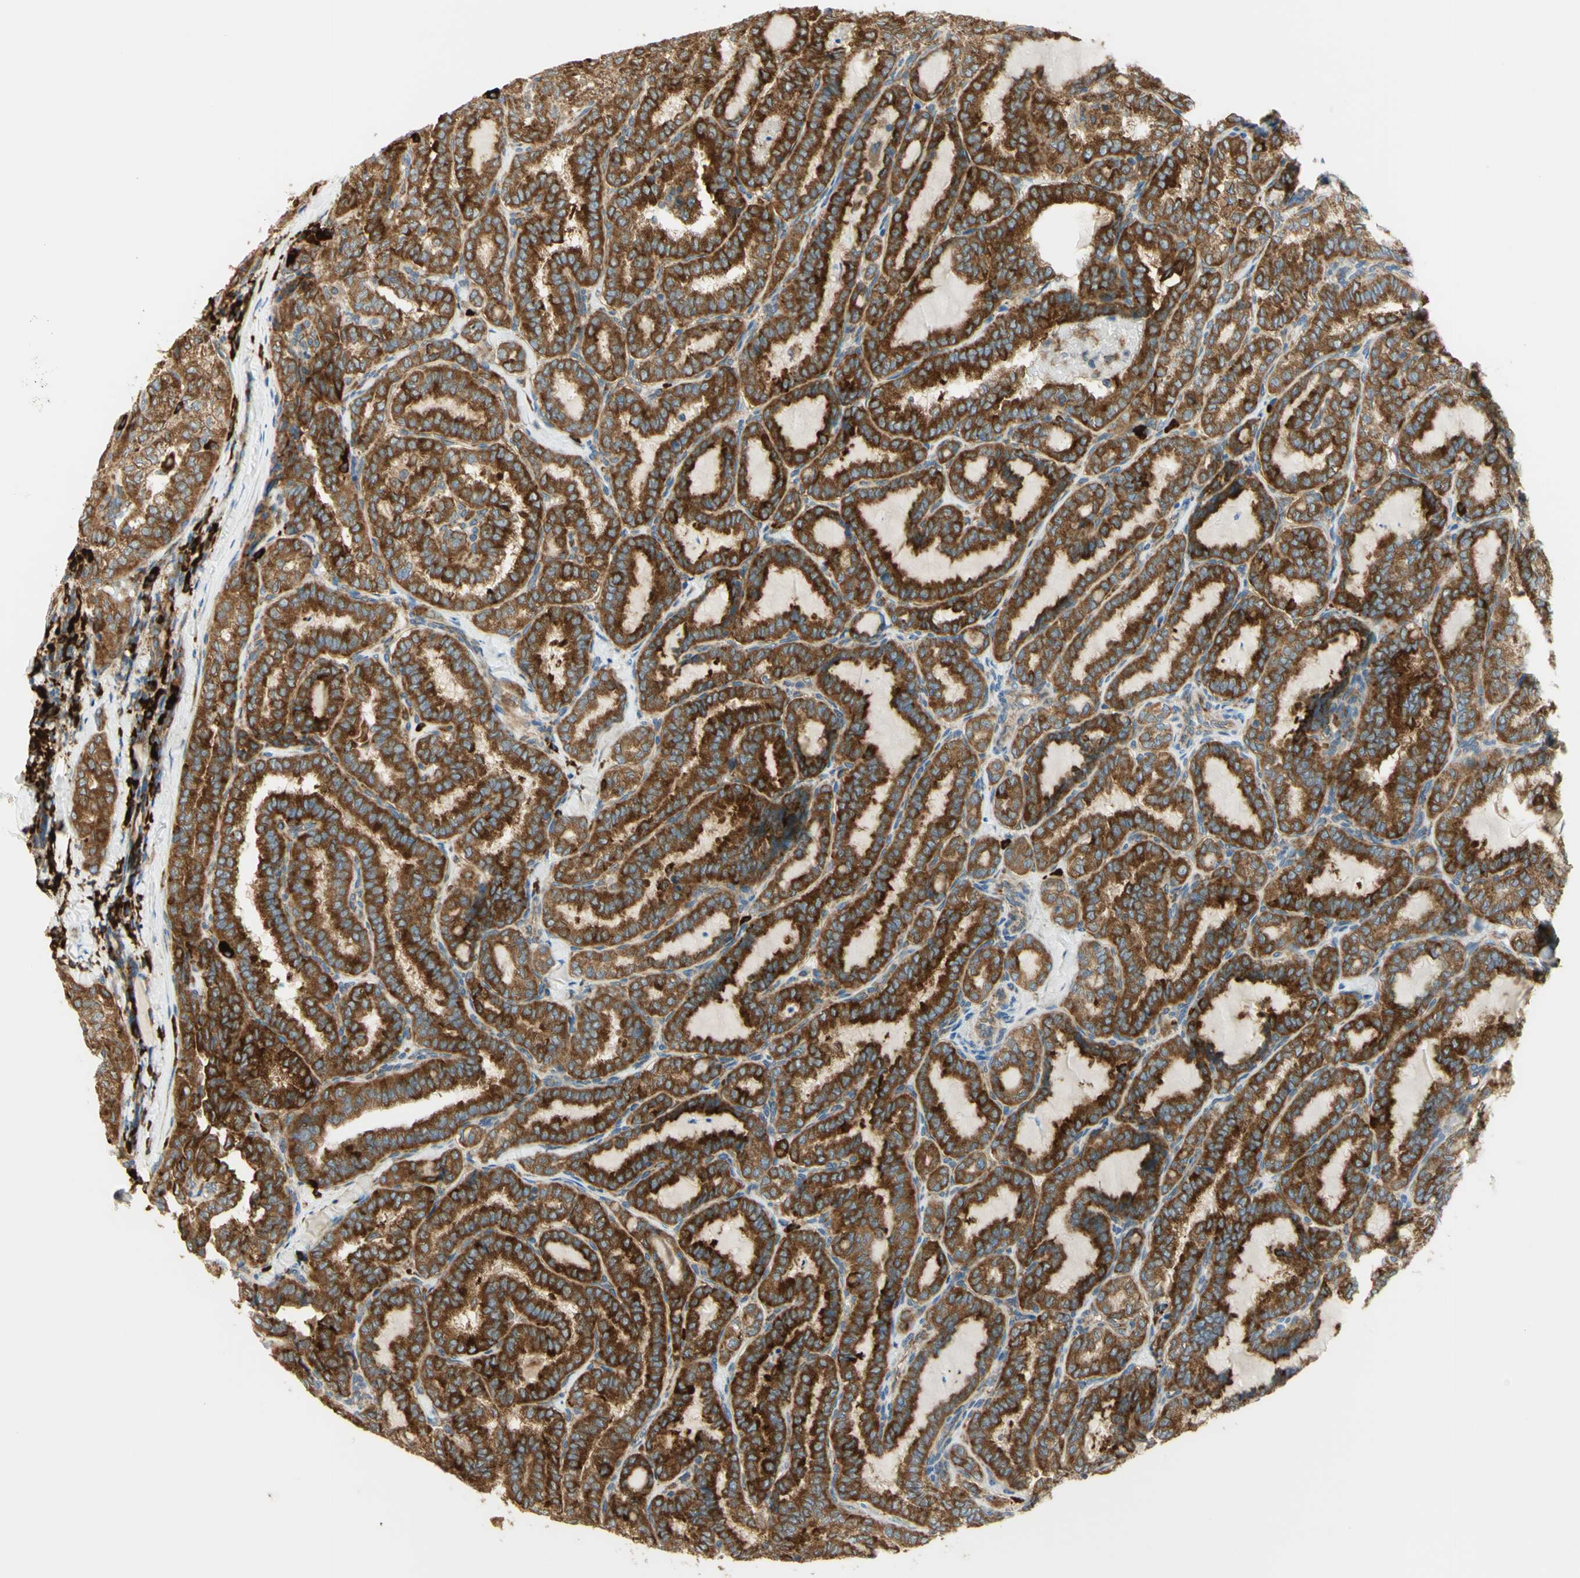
{"staining": {"intensity": "strong", "quantity": ">75%", "location": "cytoplasmic/membranous"}, "tissue": "thyroid cancer", "cell_type": "Tumor cells", "image_type": "cancer", "snomed": [{"axis": "morphology", "description": "Normal tissue, NOS"}, {"axis": "morphology", "description": "Papillary adenocarcinoma, NOS"}, {"axis": "topography", "description": "Thyroid gland"}], "caption": "This micrograph shows thyroid cancer stained with immunohistochemistry to label a protein in brown. The cytoplasmic/membranous of tumor cells show strong positivity for the protein. Nuclei are counter-stained blue.", "gene": "MANF", "patient": {"sex": "female", "age": 30}}